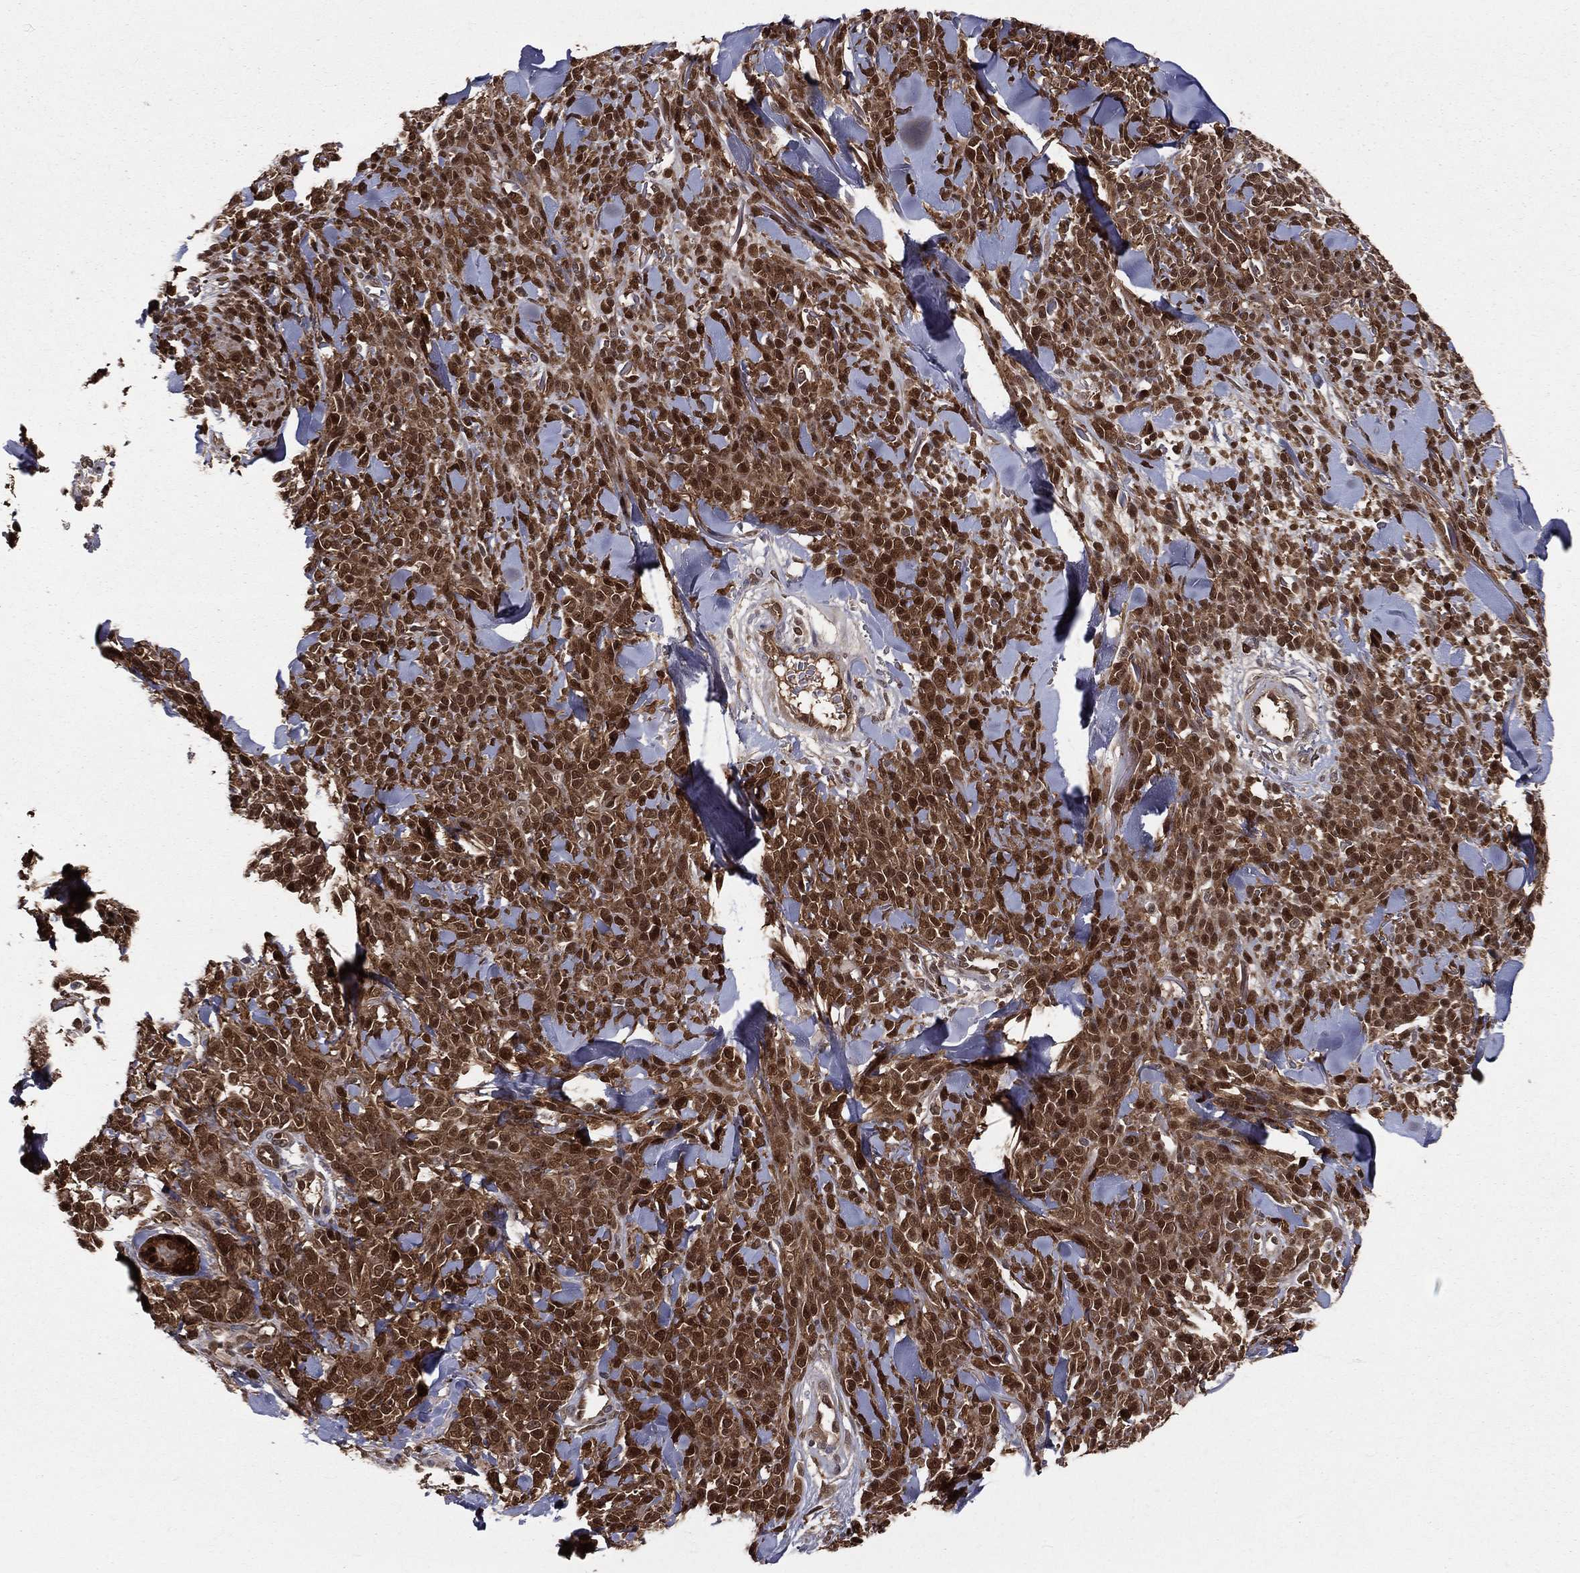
{"staining": {"intensity": "strong", "quantity": ">75%", "location": "cytoplasmic/membranous,nuclear"}, "tissue": "melanoma", "cell_type": "Tumor cells", "image_type": "cancer", "snomed": [{"axis": "morphology", "description": "Malignant melanoma, NOS"}, {"axis": "topography", "description": "Skin"}, {"axis": "topography", "description": "Skin of trunk"}], "caption": "Tumor cells show strong cytoplasmic/membranous and nuclear staining in about >75% of cells in malignant melanoma. (DAB IHC, brown staining for protein, blue staining for nuclei).", "gene": "ENO1", "patient": {"sex": "male", "age": 74}}